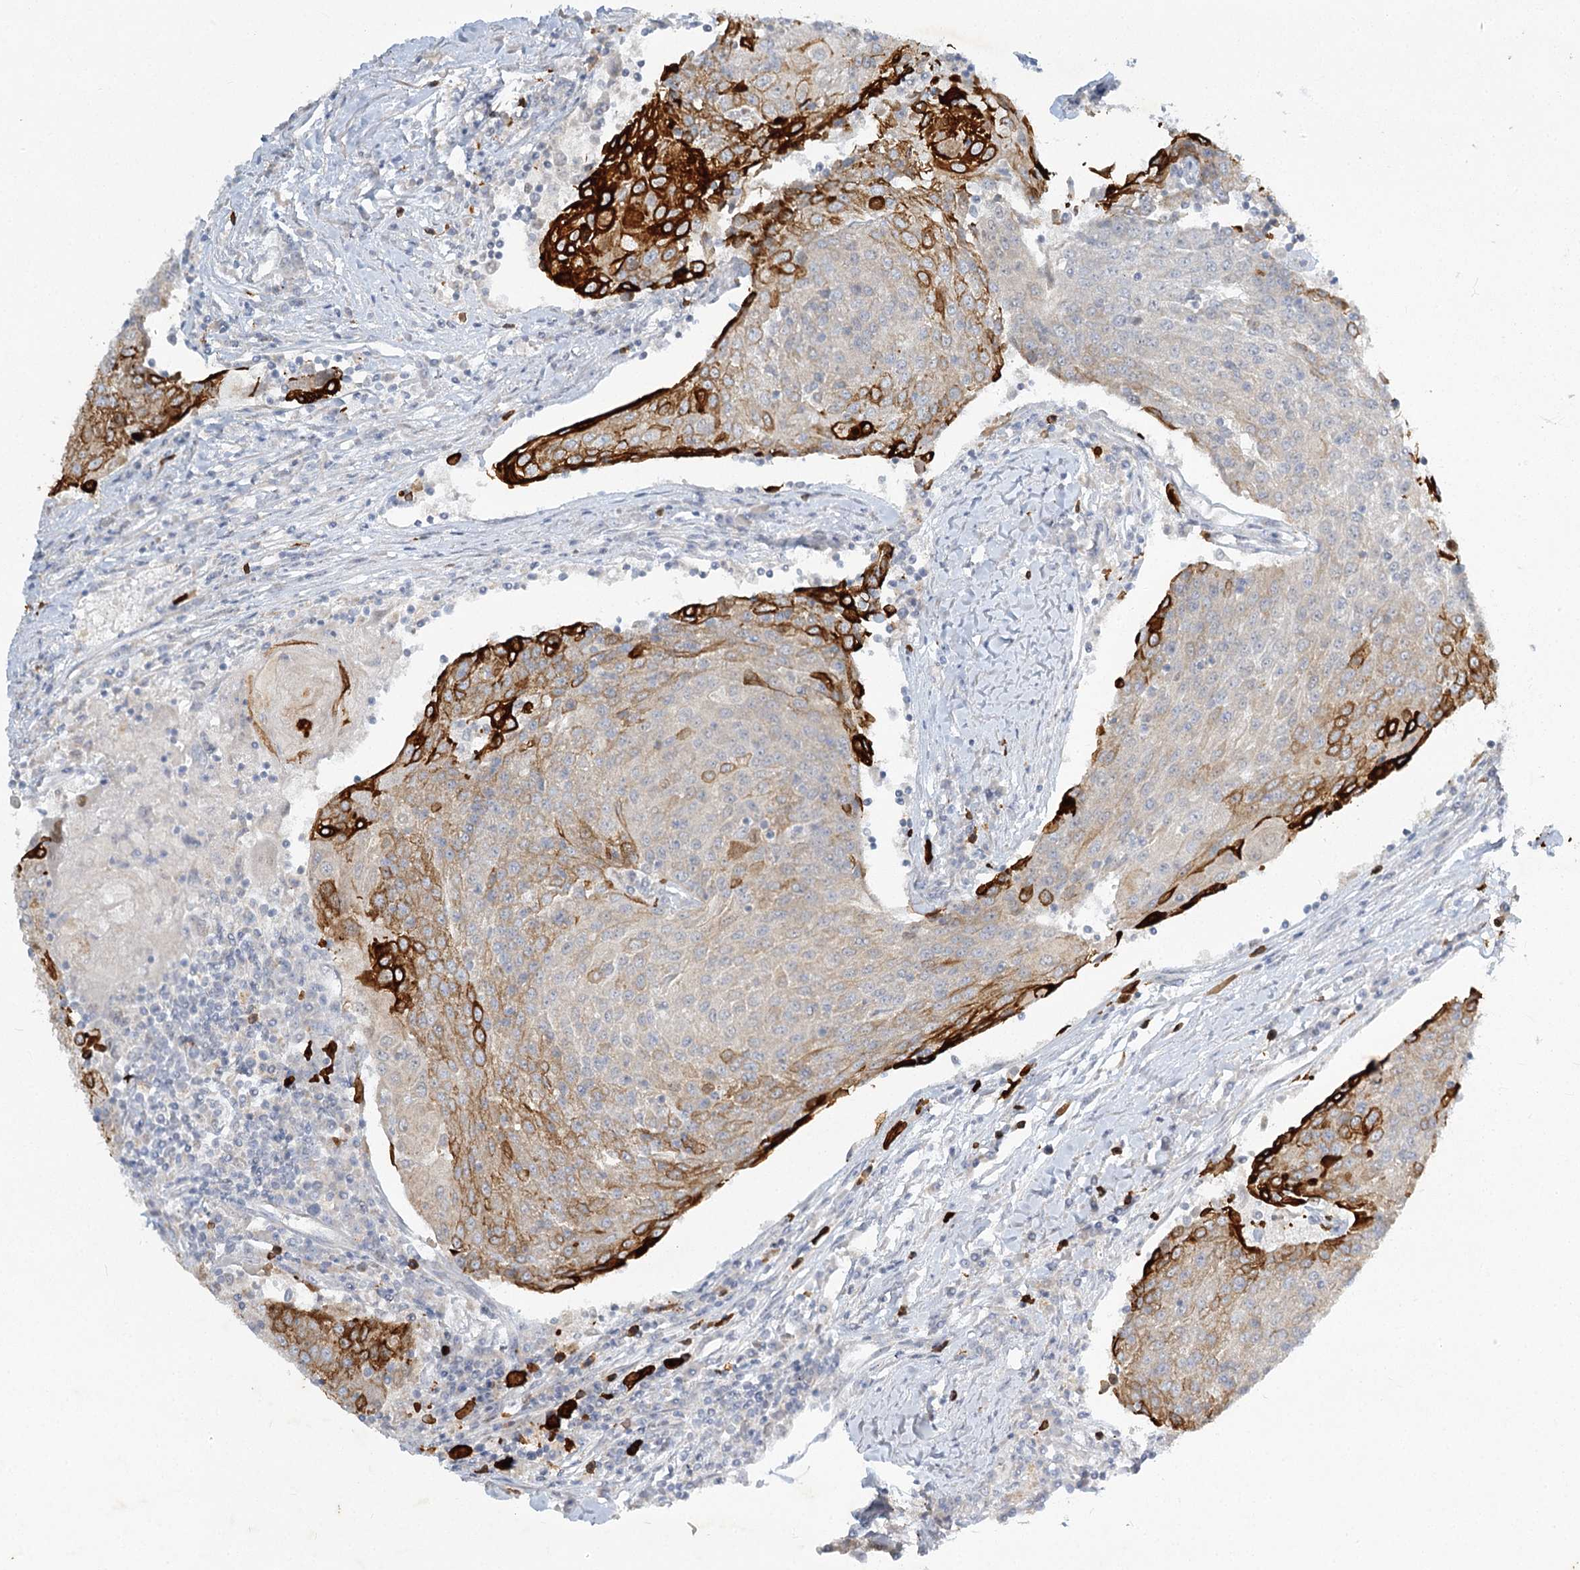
{"staining": {"intensity": "strong", "quantity": "<25%", "location": "cytoplasmic/membranous"}, "tissue": "urothelial cancer", "cell_type": "Tumor cells", "image_type": "cancer", "snomed": [{"axis": "morphology", "description": "Urothelial carcinoma, High grade"}, {"axis": "topography", "description": "Urinary bladder"}], "caption": "Brown immunohistochemical staining in urothelial cancer reveals strong cytoplasmic/membranous staining in approximately <25% of tumor cells. The protein is stained brown, and the nuclei are stained in blue (DAB (3,3'-diaminobenzidine) IHC with brightfield microscopy, high magnification).", "gene": "ABITRAM", "patient": {"sex": "female", "age": 85}}